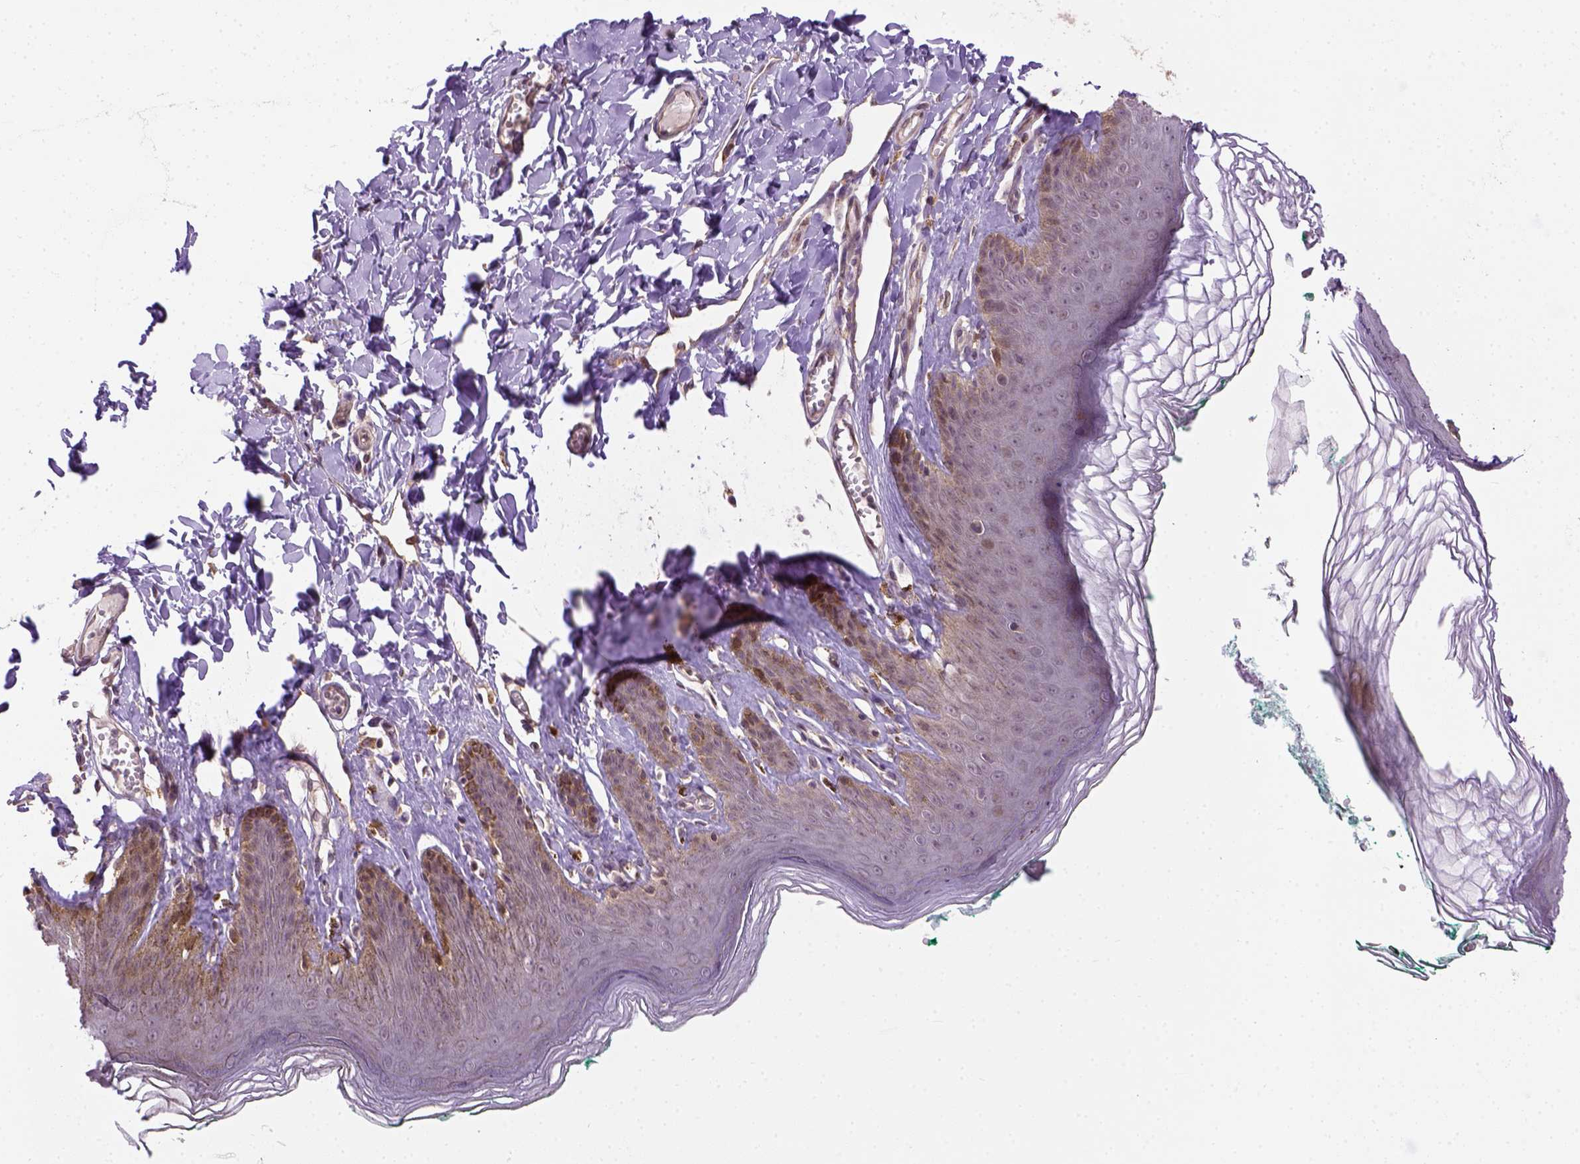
{"staining": {"intensity": "moderate", "quantity": "<25%", "location": "cytoplasmic/membranous,nuclear"}, "tissue": "skin", "cell_type": "Epidermal cells", "image_type": "normal", "snomed": [{"axis": "morphology", "description": "Normal tissue, NOS"}, {"axis": "topography", "description": "Vulva"}, {"axis": "topography", "description": "Peripheral nerve tissue"}], "caption": "A high-resolution image shows IHC staining of unremarkable skin, which demonstrates moderate cytoplasmic/membranous,nuclear expression in approximately <25% of epidermal cells.", "gene": "KAZN", "patient": {"sex": "female", "age": 66}}